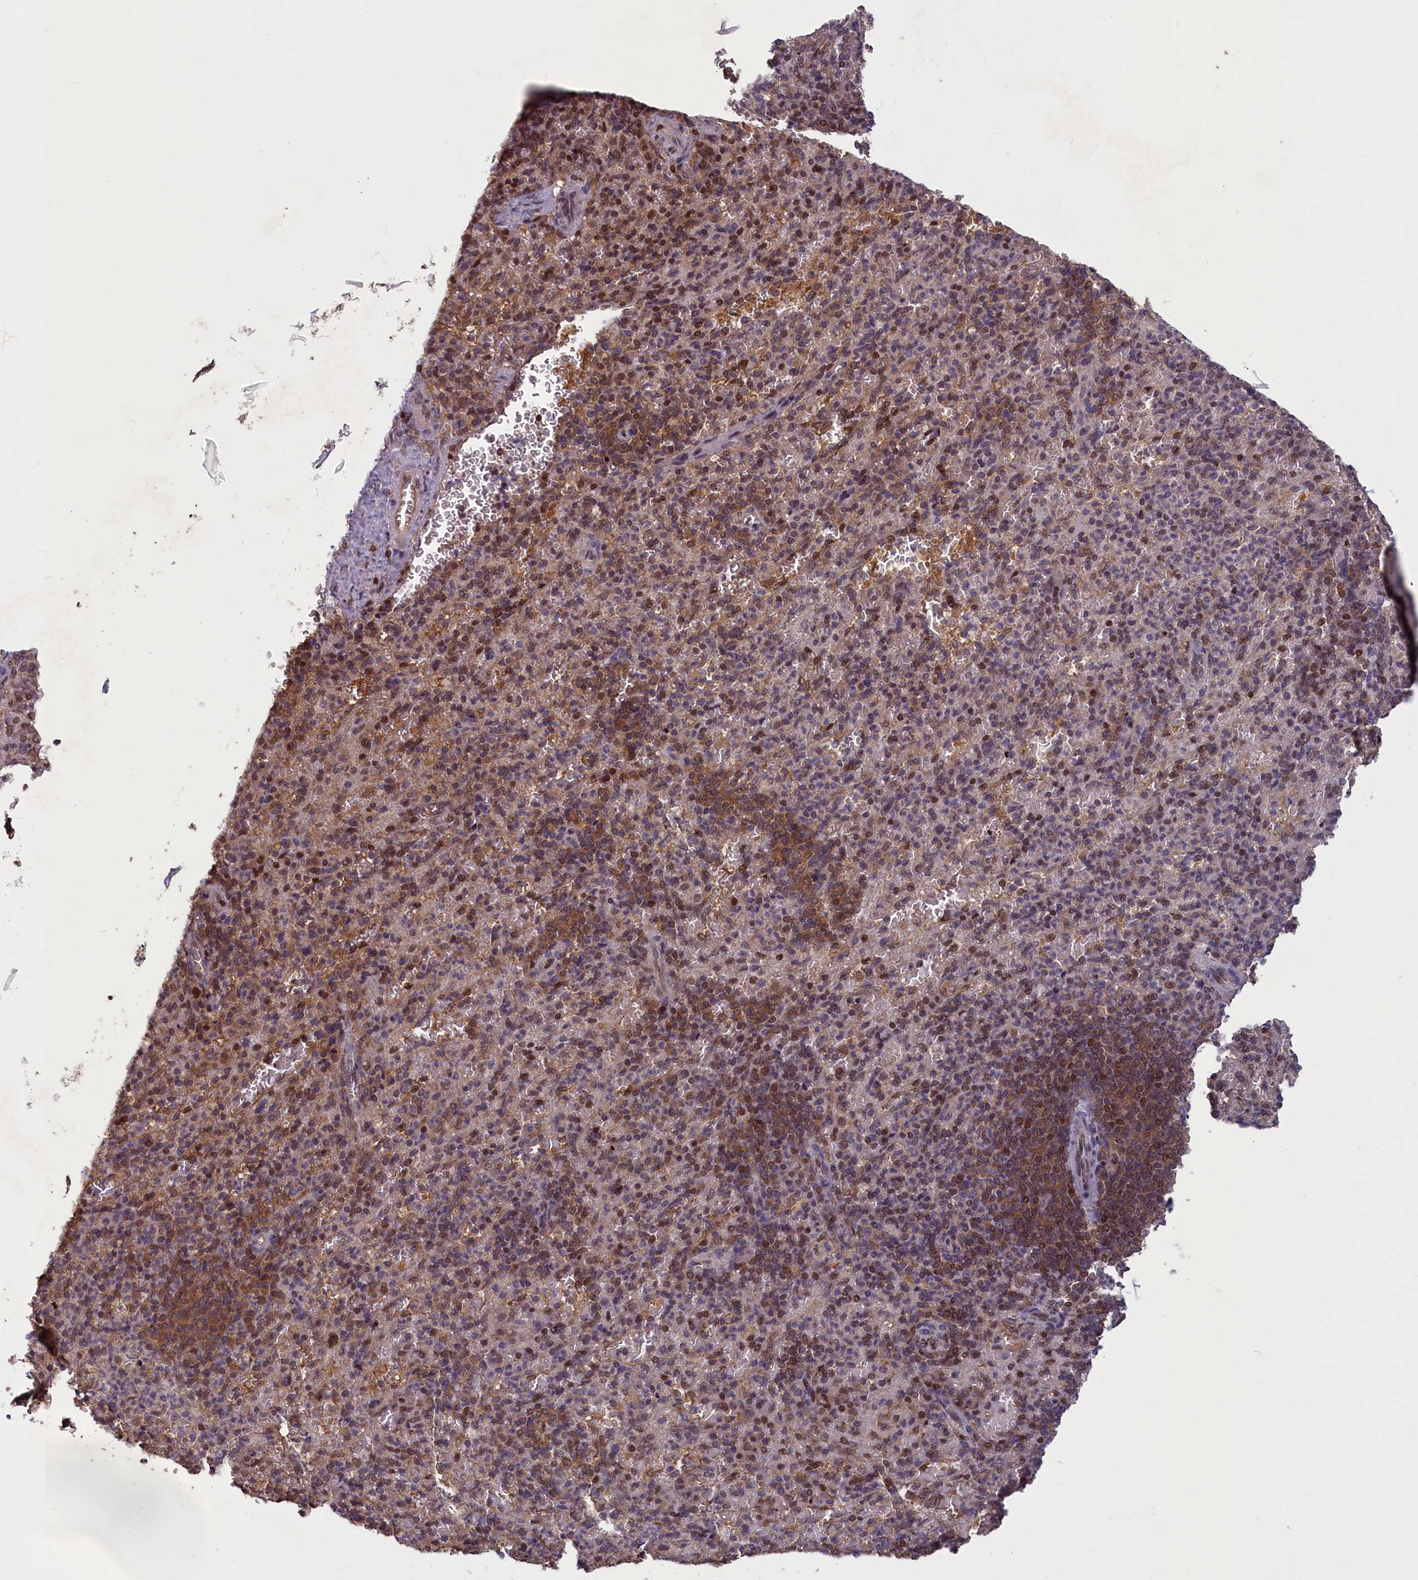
{"staining": {"intensity": "moderate", "quantity": "25%-75%", "location": "nuclear"}, "tissue": "spleen", "cell_type": "Cells in red pulp", "image_type": "normal", "snomed": [{"axis": "morphology", "description": "Normal tissue, NOS"}, {"axis": "topography", "description": "Spleen"}], "caption": "Unremarkable spleen displays moderate nuclear staining in about 25%-75% of cells in red pulp, visualized by immunohistochemistry.", "gene": "NUBP1", "patient": {"sex": "female", "age": 74}}